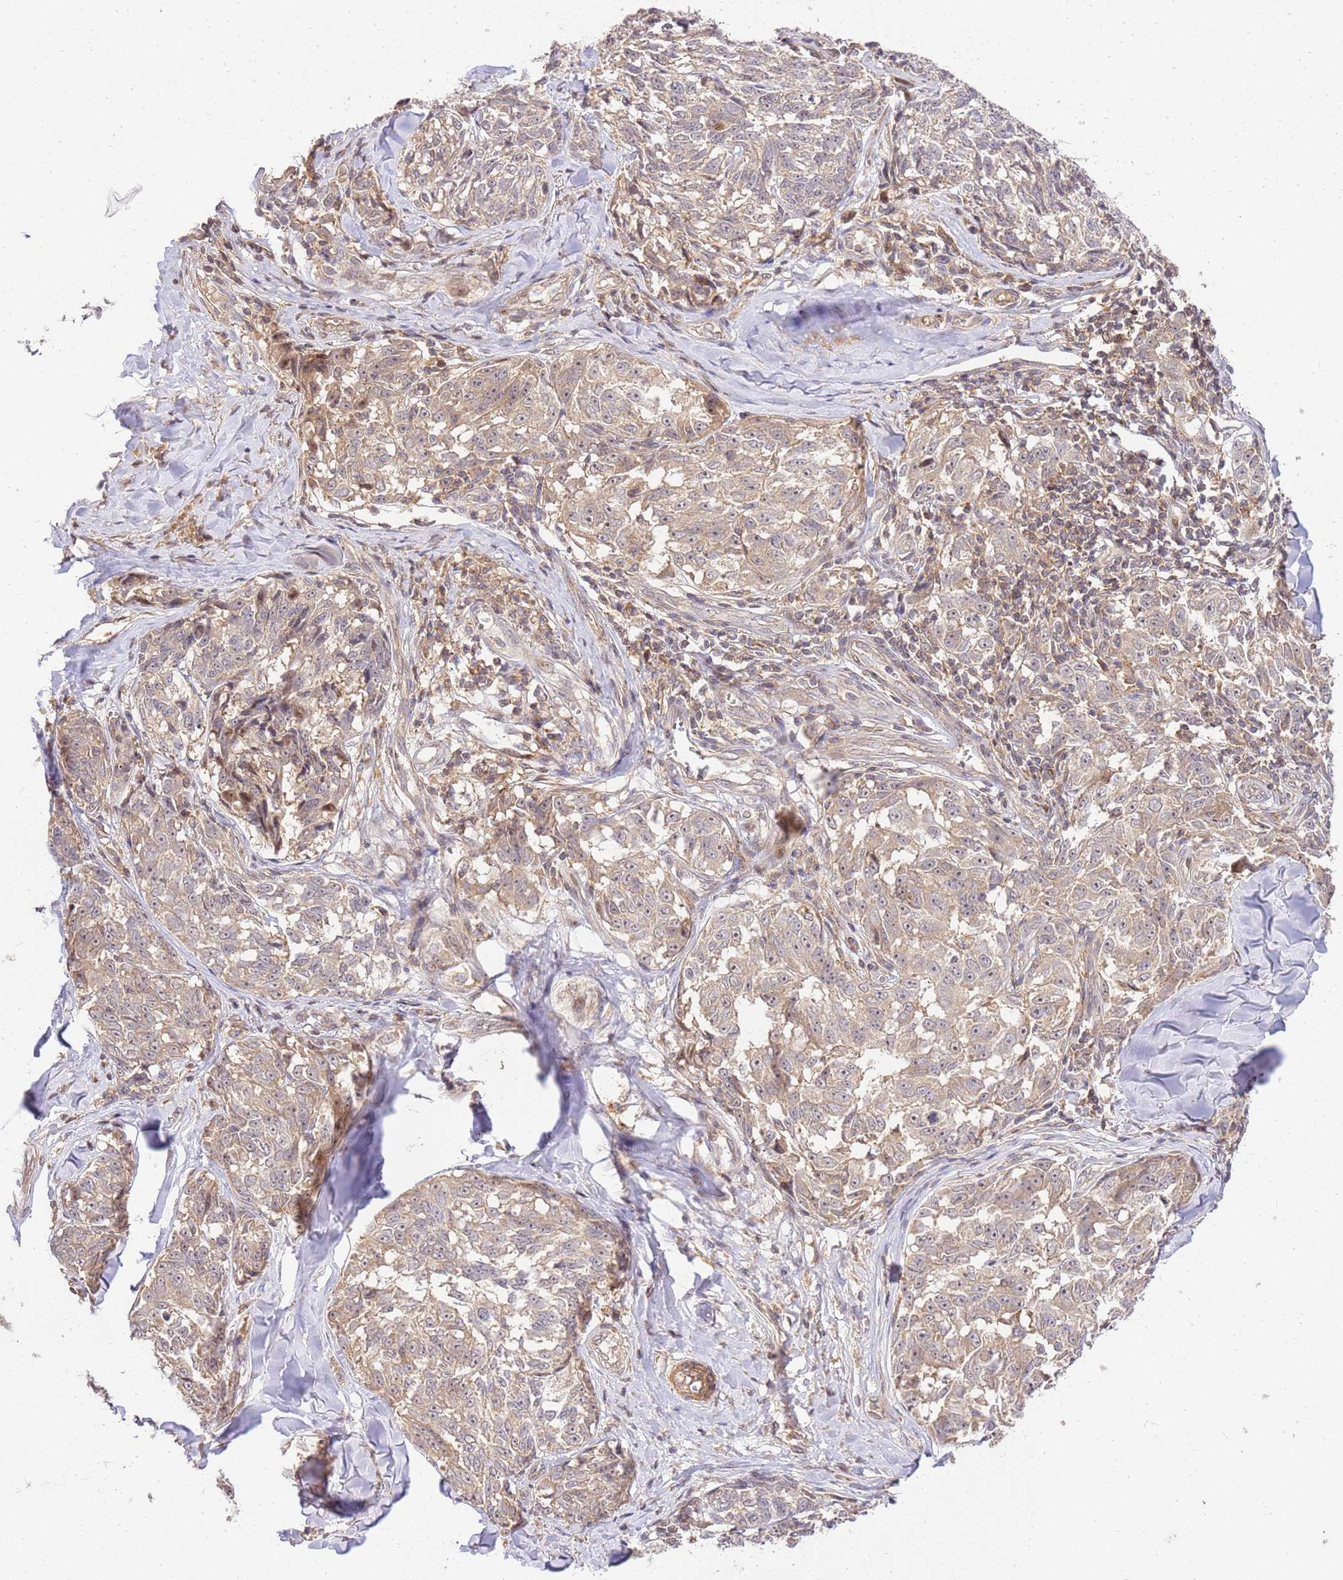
{"staining": {"intensity": "negative", "quantity": "none", "location": "none"}, "tissue": "melanoma", "cell_type": "Tumor cells", "image_type": "cancer", "snomed": [{"axis": "morphology", "description": "Normal tissue, NOS"}, {"axis": "morphology", "description": "Malignant melanoma, NOS"}, {"axis": "topography", "description": "Skin"}], "caption": "The image shows no staining of tumor cells in melanoma. Nuclei are stained in blue.", "gene": "GAREM1", "patient": {"sex": "female", "age": 64}}